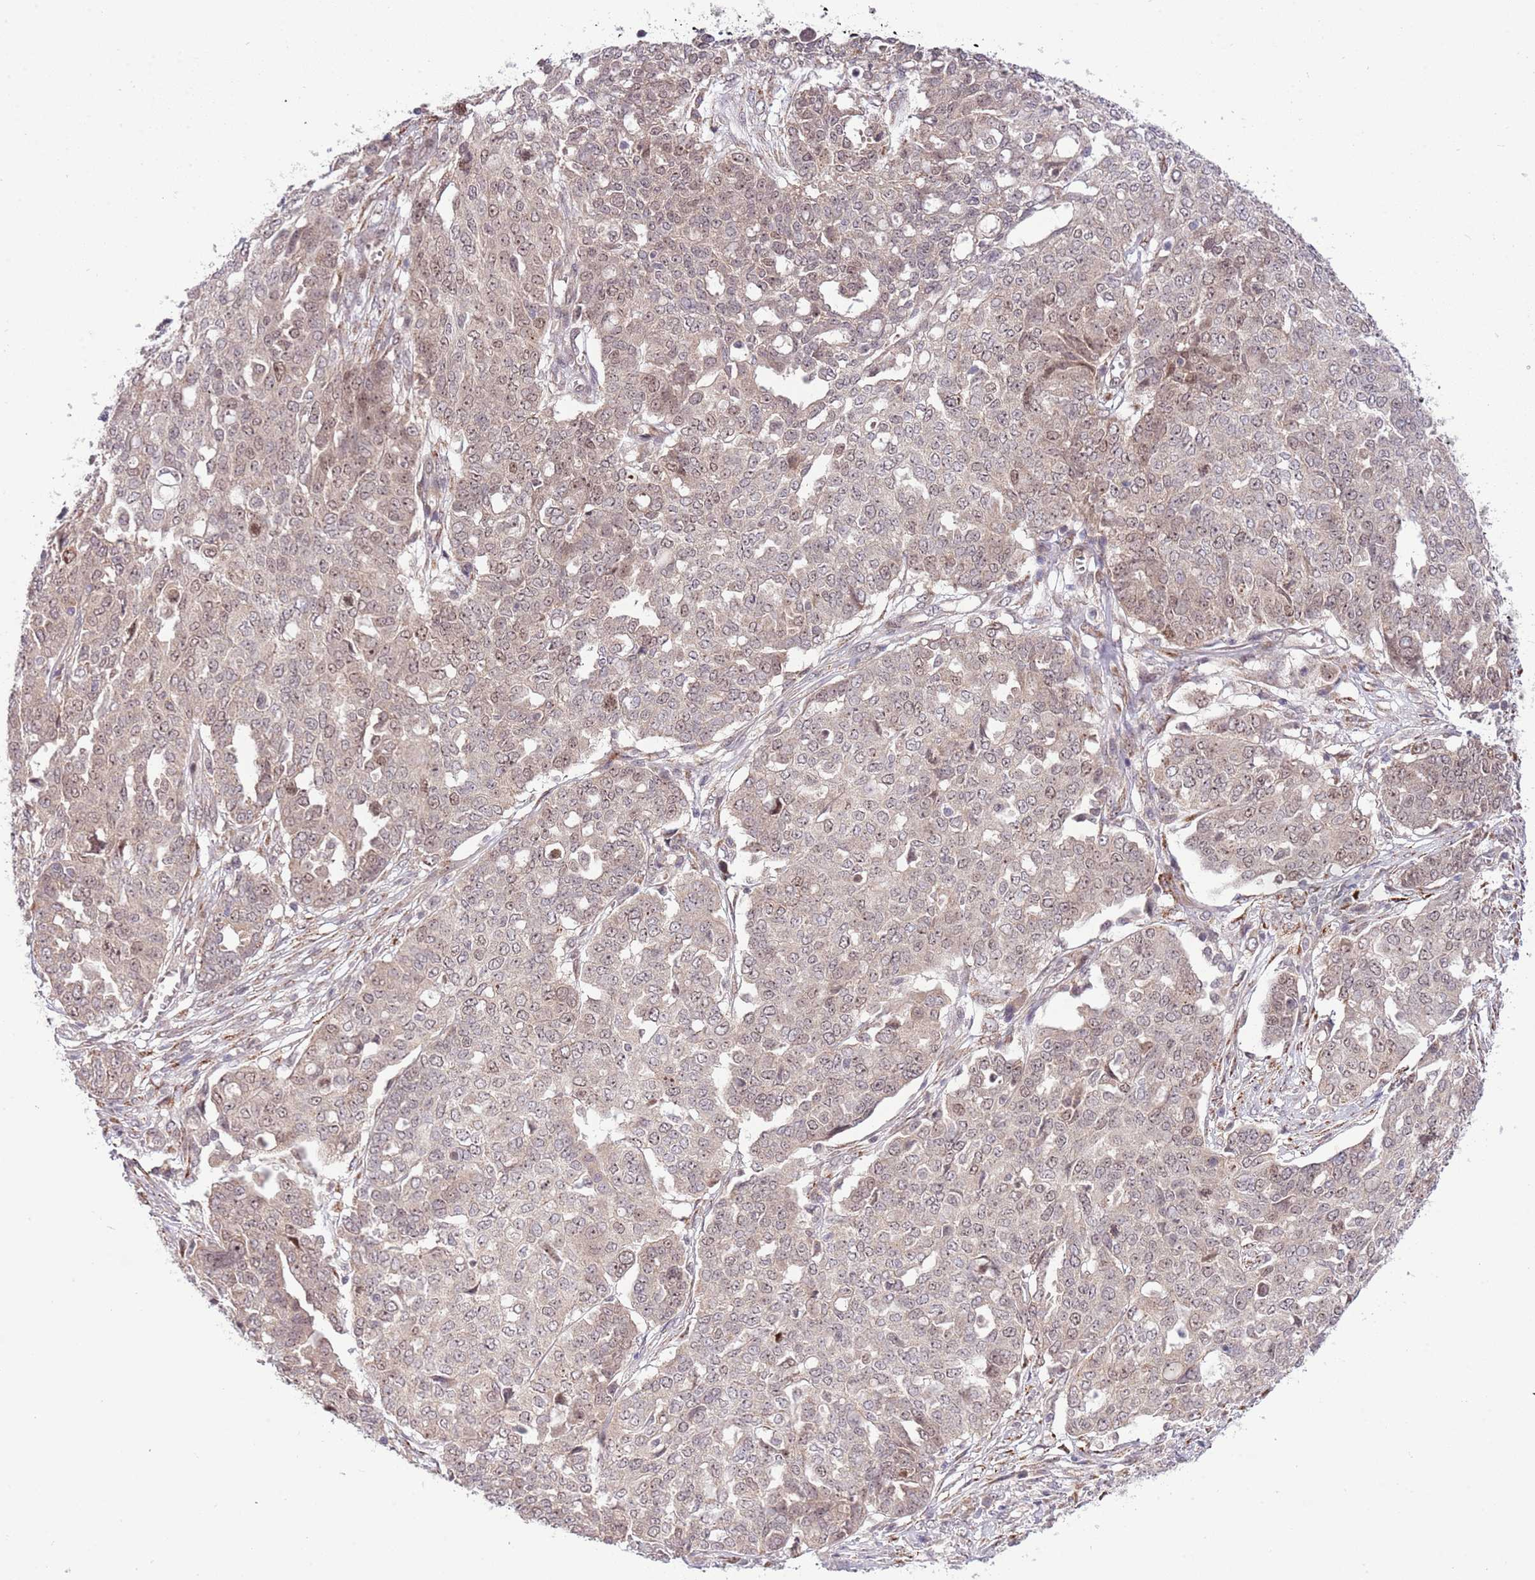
{"staining": {"intensity": "weak", "quantity": ">75%", "location": "cytoplasmic/membranous,nuclear"}, "tissue": "ovarian cancer", "cell_type": "Tumor cells", "image_type": "cancer", "snomed": [{"axis": "morphology", "description": "Cystadenocarcinoma, serous, NOS"}, {"axis": "topography", "description": "Soft tissue"}, {"axis": "topography", "description": "Ovary"}], "caption": "Immunohistochemistry (IHC) micrograph of neoplastic tissue: human ovarian serous cystadenocarcinoma stained using immunohistochemistry shows low levels of weak protein expression localized specifically in the cytoplasmic/membranous and nuclear of tumor cells, appearing as a cytoplasmic/membranous and nuclear brown color.", "gene": "CHD1", "patient": {"sex": "female", "age": 57}}